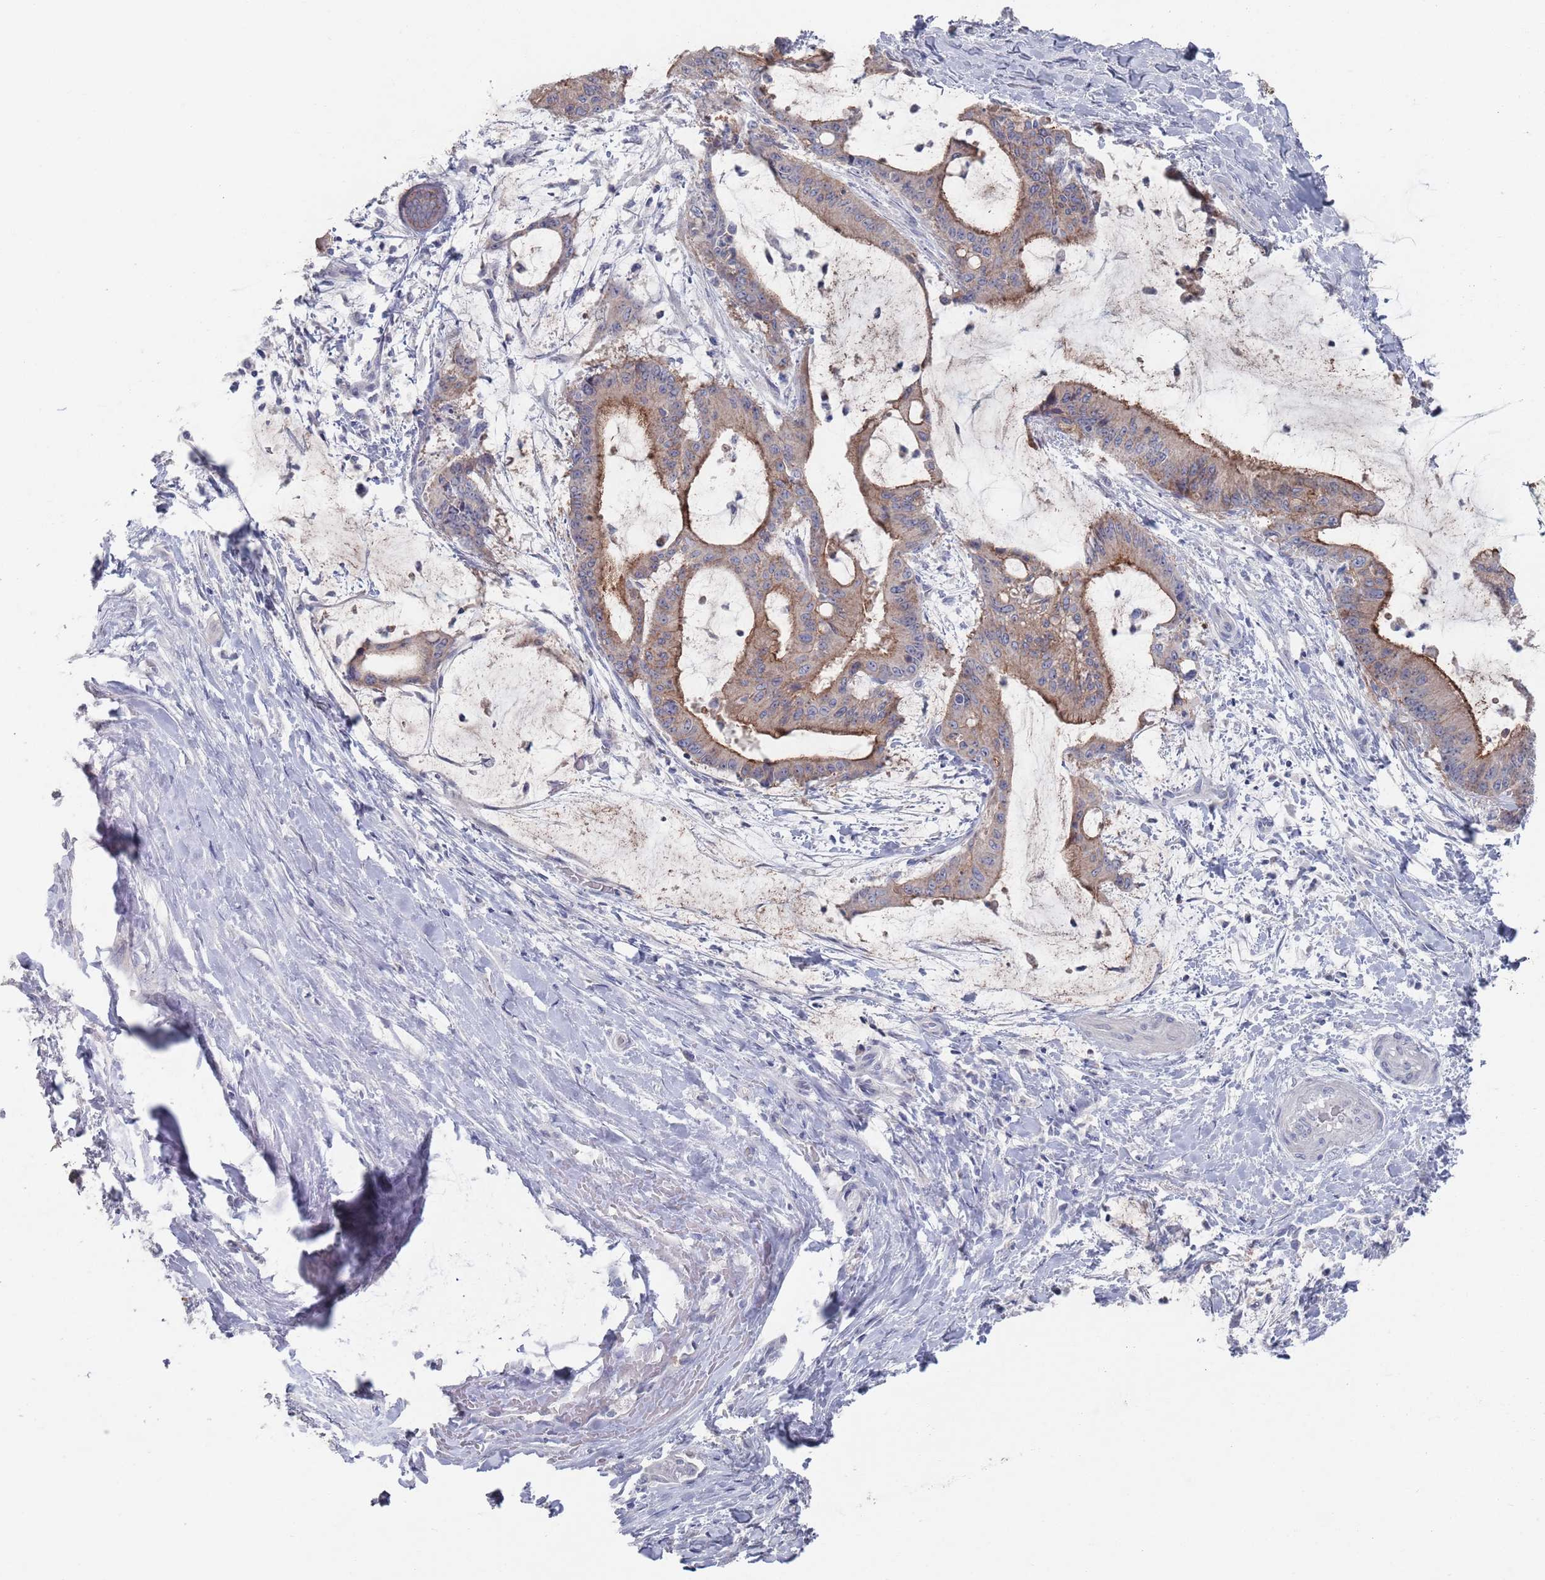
{"staining": {"intensity": "moderate", "quantity": ">75%", "location": "cytoplasmic/membranous"}, "tissue": "liver cancer", "cell_type": "Tumor cells", "image_type": "cancer", "snomed": [{"axis": "morphology", "description": "Normal tissue, NOS"}, {"axis": "morphology", "description": "Cholangiocarcinoma"}, {"axis": "topography", "description": "Liver"}, {"axis": "topography", "description": "Peripheral nerve tissue"}], "caption": "Liver cholangiocarcinoma stained for a protein displays moderate cytoplasmic/membranous positivity in tumor cells.", "gene": "PROM2", "patient": {"sex": "female", "age": 73}}